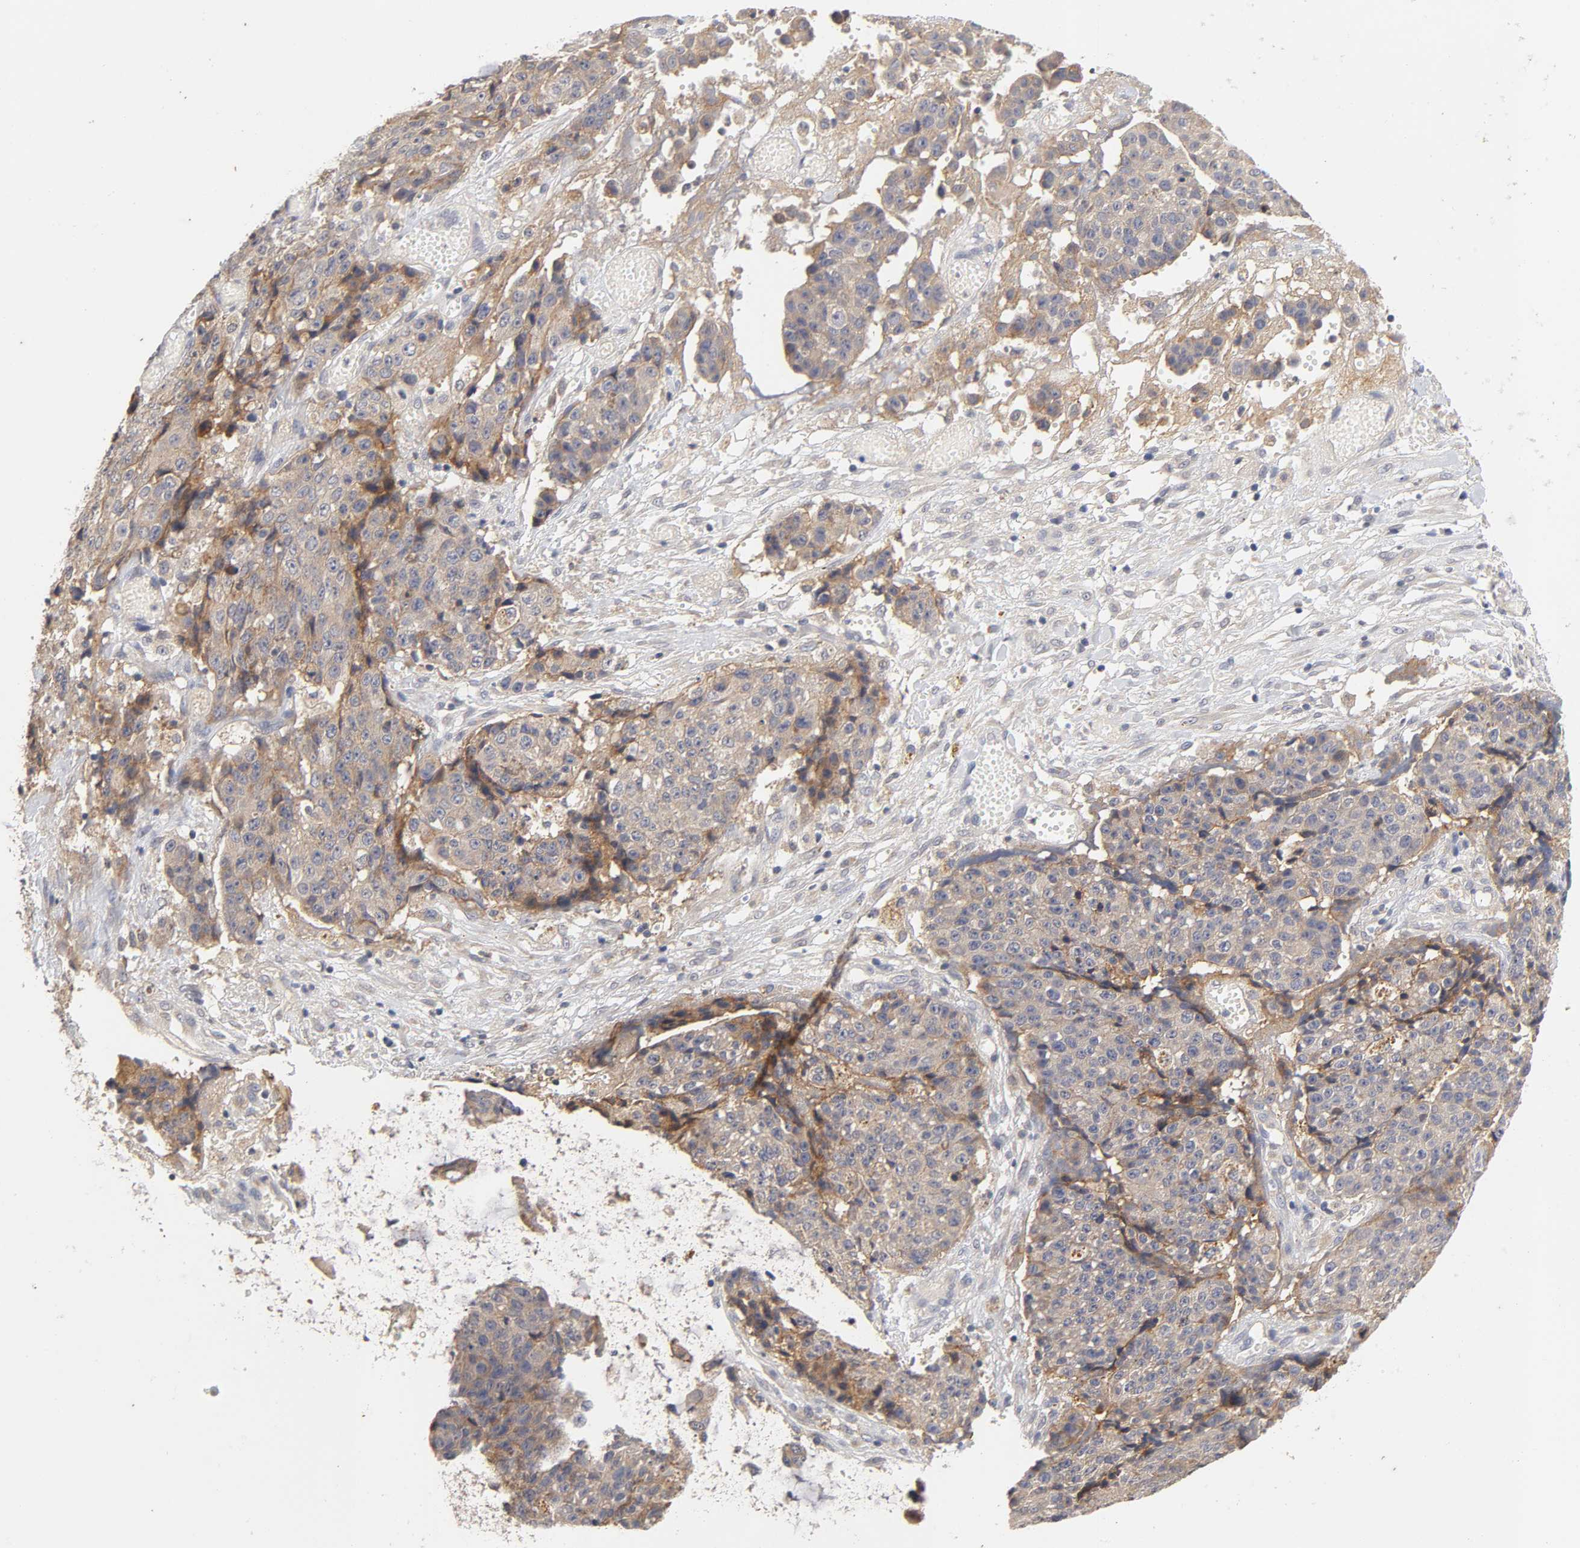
{"staining": {"intensity": "weak", "quantity": ">75%", "location": "cytoplasmic/membranous"}, "tissue": "ovarian cancer", "cell_type": "Tumor cells", "image_type": "cancer", "snomed": [{"axis": "morphology", "description": "Carcinoma, endometroid"}, {"axis": "topography", "description": "Ovary"}], "caption": "Endometroid carcinoma (ovarian) stained for a protein exhibits weak cytoplasmic/membranous positivity in tumor cells.", "gene": "CXADR", "patient": {"sex": "female", "age": 42}}